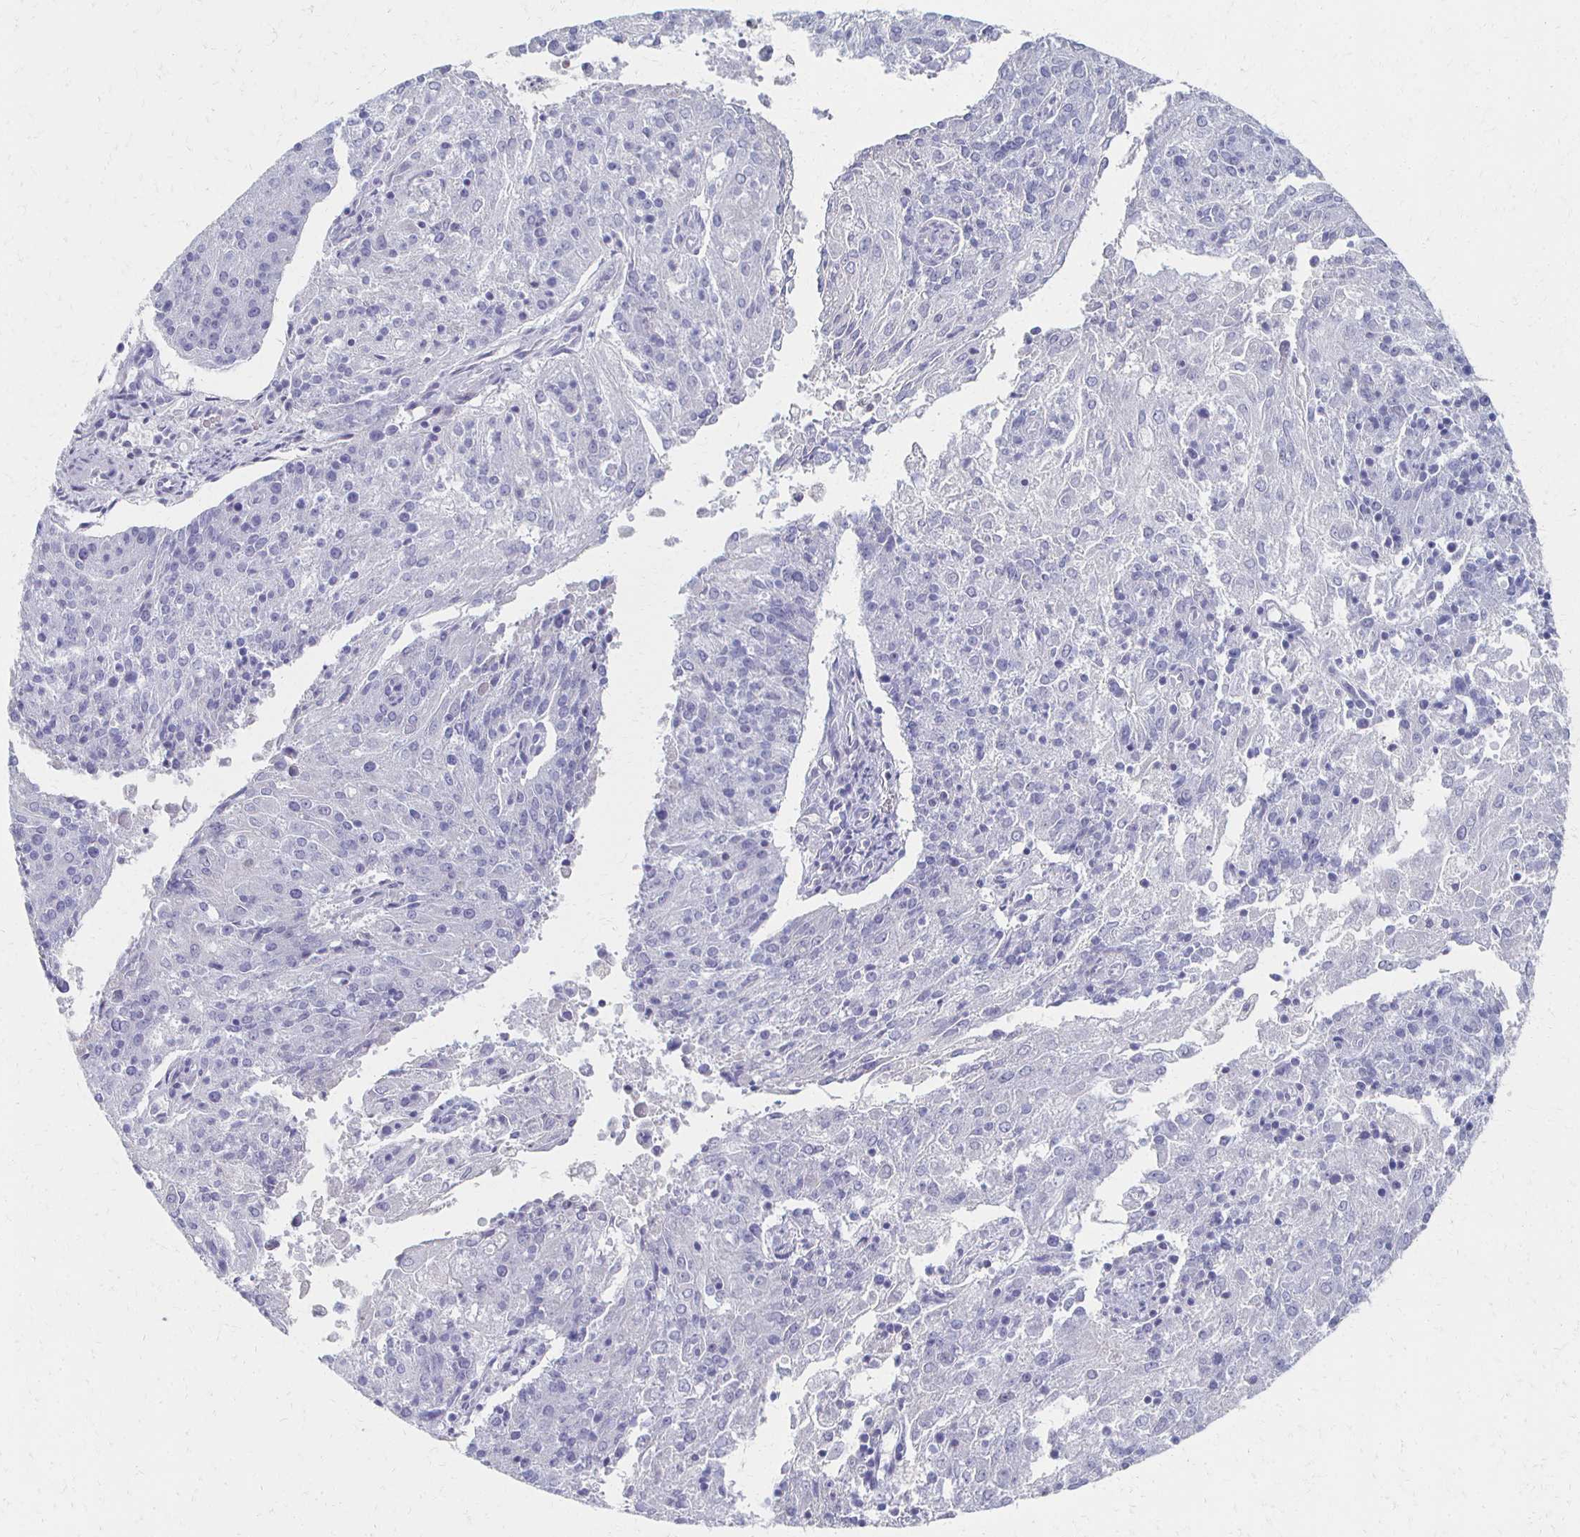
{"staining": {"intensity": "negative", "quantity": "none", "location": "none"}, "tissue": "endometrial cancer", "cell_type": "Tumor cells", "image_type": "cancer", "snomed": [{"axis": "morphology", "description": "Adenocarcinoma, NOS"}, {"axis": "topography", "description": "Endometrium"}], "caption": "Image shows no protein expression in tumor cells of endometrial cancer tissue.", "gene": "CXCR2", "patient": {"sex": "female", "age": 82}}